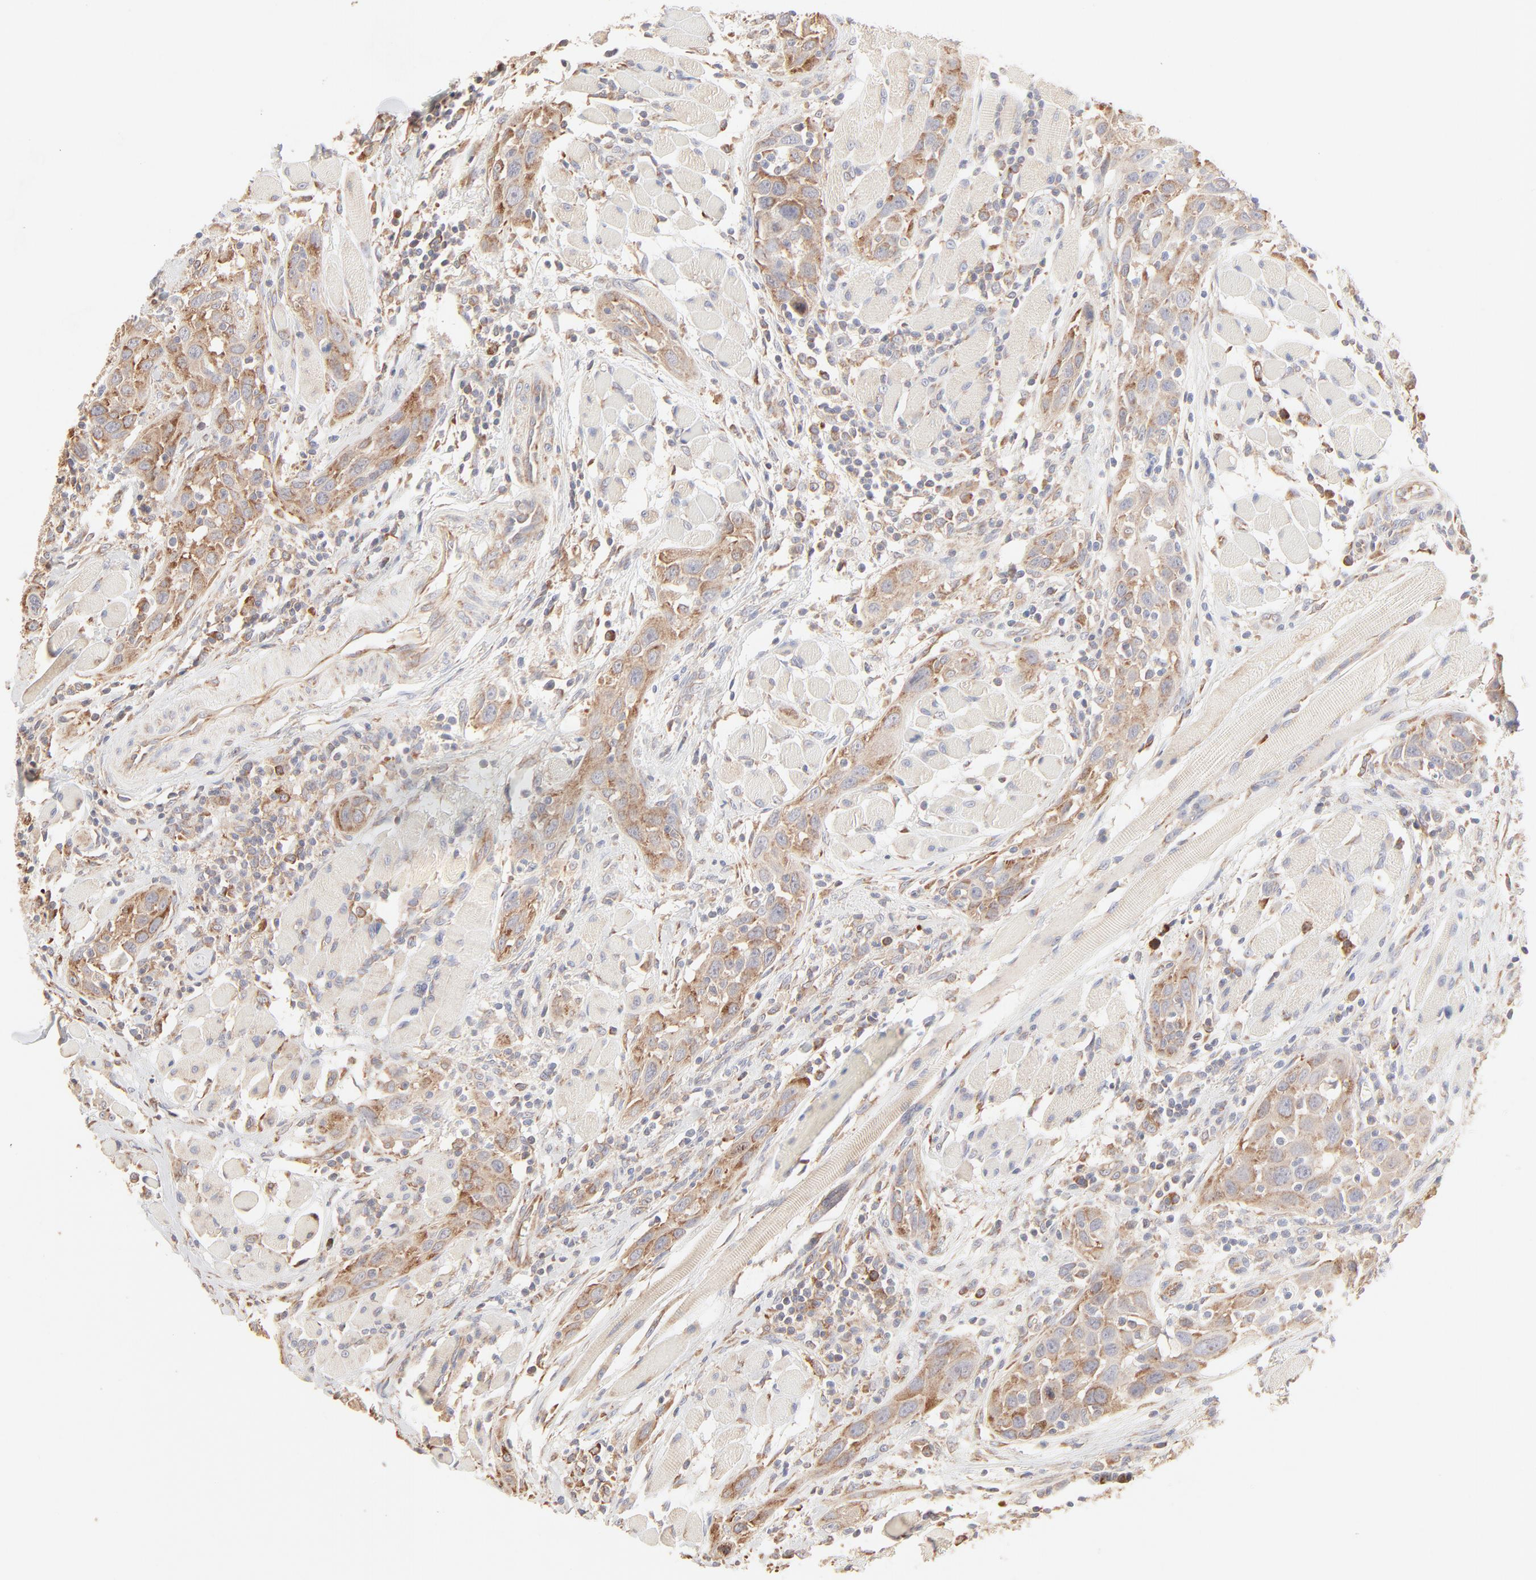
{"staining": {"intensity": "weak", "quantity": ">75%", "location": "cytoplasmic/membranous"}, "tissue": "head and neck cancer", "cell_type": "Tumor cells", "image_type": "cancer", "snomed": [{"axis": "morphology", "description": "Squamous cell carcinoma, NOS"}, {"axis": "topography", "description": "Oral tissue"}, {"axis": "topography", "description": "Head-Neck"}], "caption": "Human head and neck cancer (squamous cell carcinoma) stained with a protein marker shows weak staining in tumor cells.", "gene": "RPS20", "patient": {"sex": "female", "age": 50}}